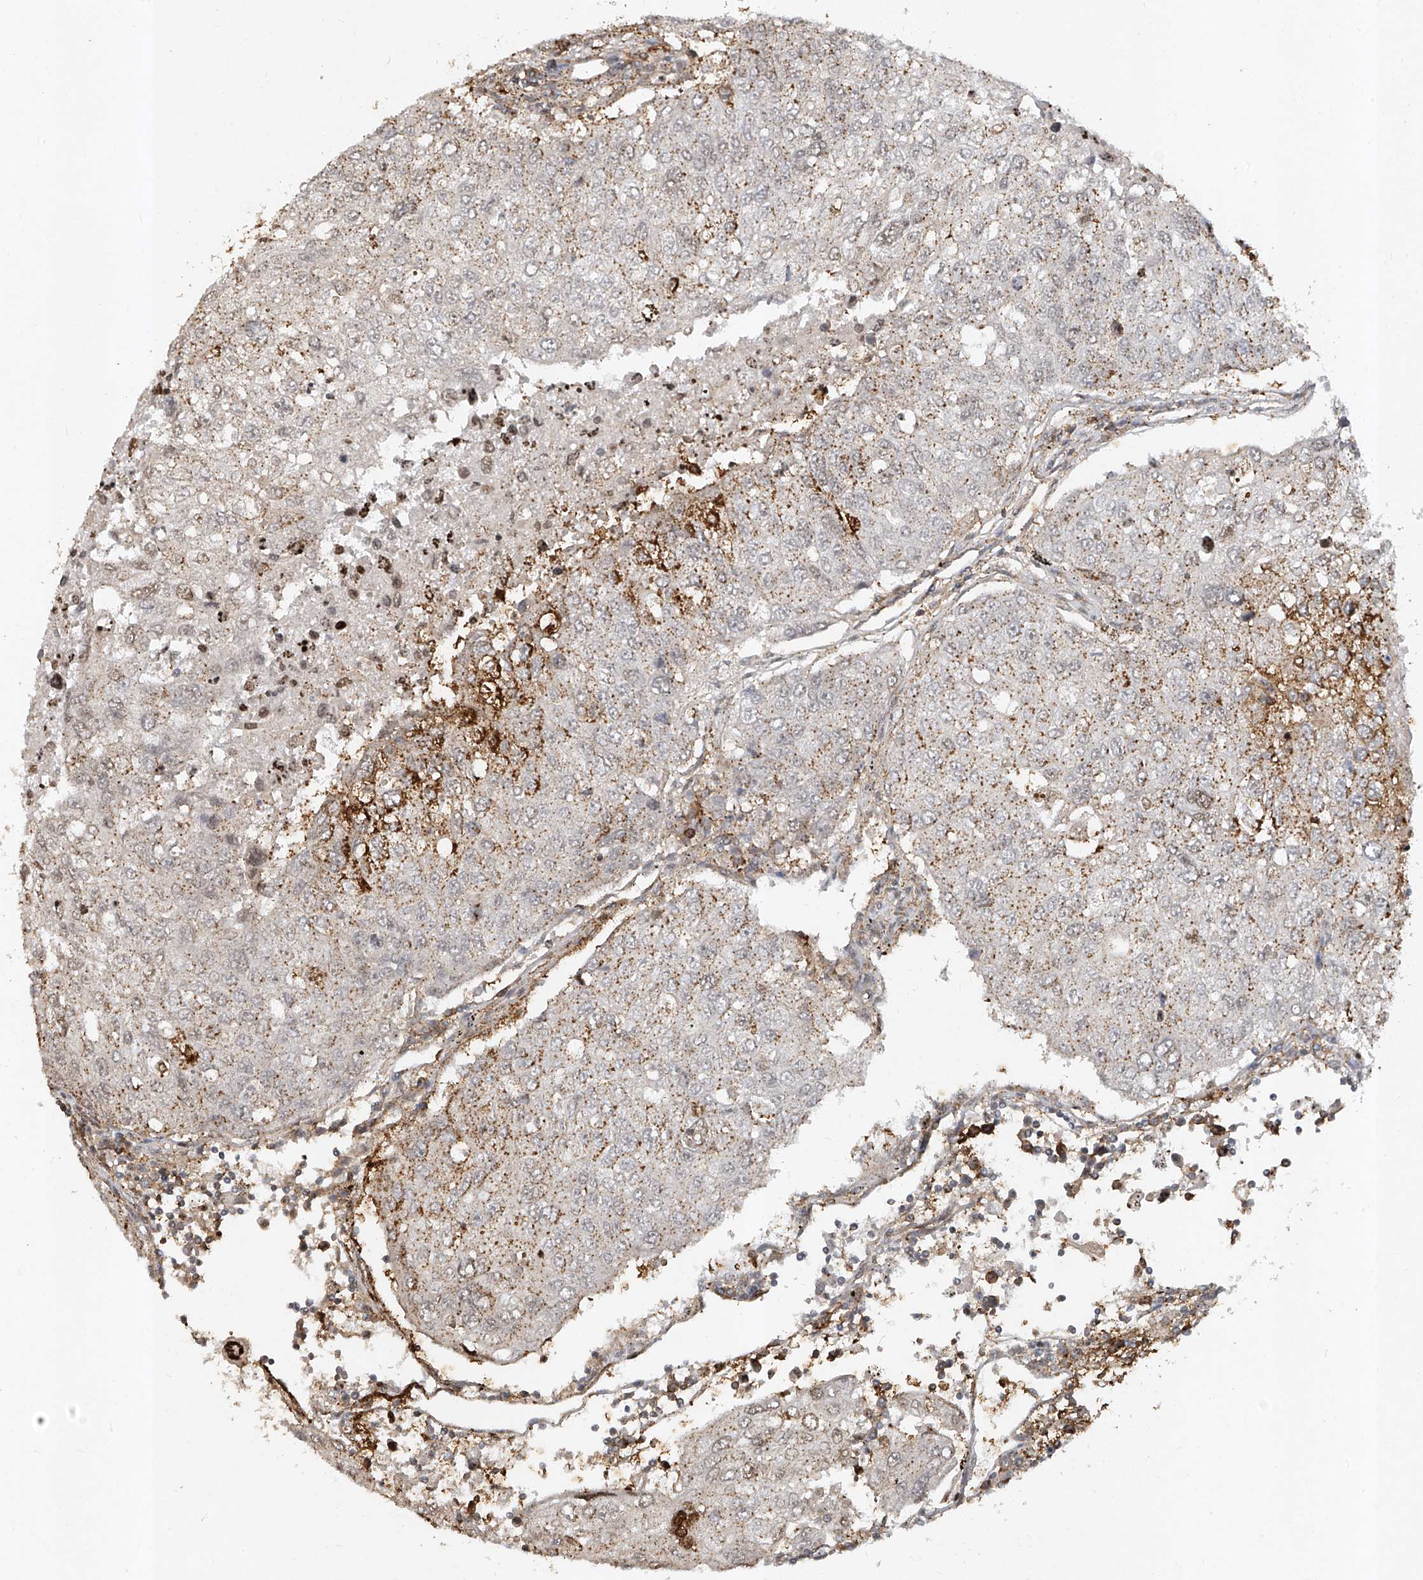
{"staining": {"intensity": "weak", "quantity": "<25%", "location": "cytoplasmic/membranous,nuclear"}, "tissue": "urothelial cancer", "cell_type": "Tumor cells", "image_type": "cancer", "snomed": [{"axis": "morphology", "description": "Urothelial carcinoma, High grade"}, {"axis": "topography", "description": "Lymph node"}, {"axis": "topography", "description": "Urinary bladder"}], "caption": "IHC photomicrograph of neoplastic tissue: high-grade urothelial carcinoma stained with DAB (3,3'-diaminobenzidine) shows no significant protein positivity in tumor cells. The staining was performed using DAB to visualize the protein expression in brown, while the nuclei were stained in blue with hematoxylin (Magnification: 20x).", "gene": "ATRIP", "patient": {"sex": "male", "age": 51}}